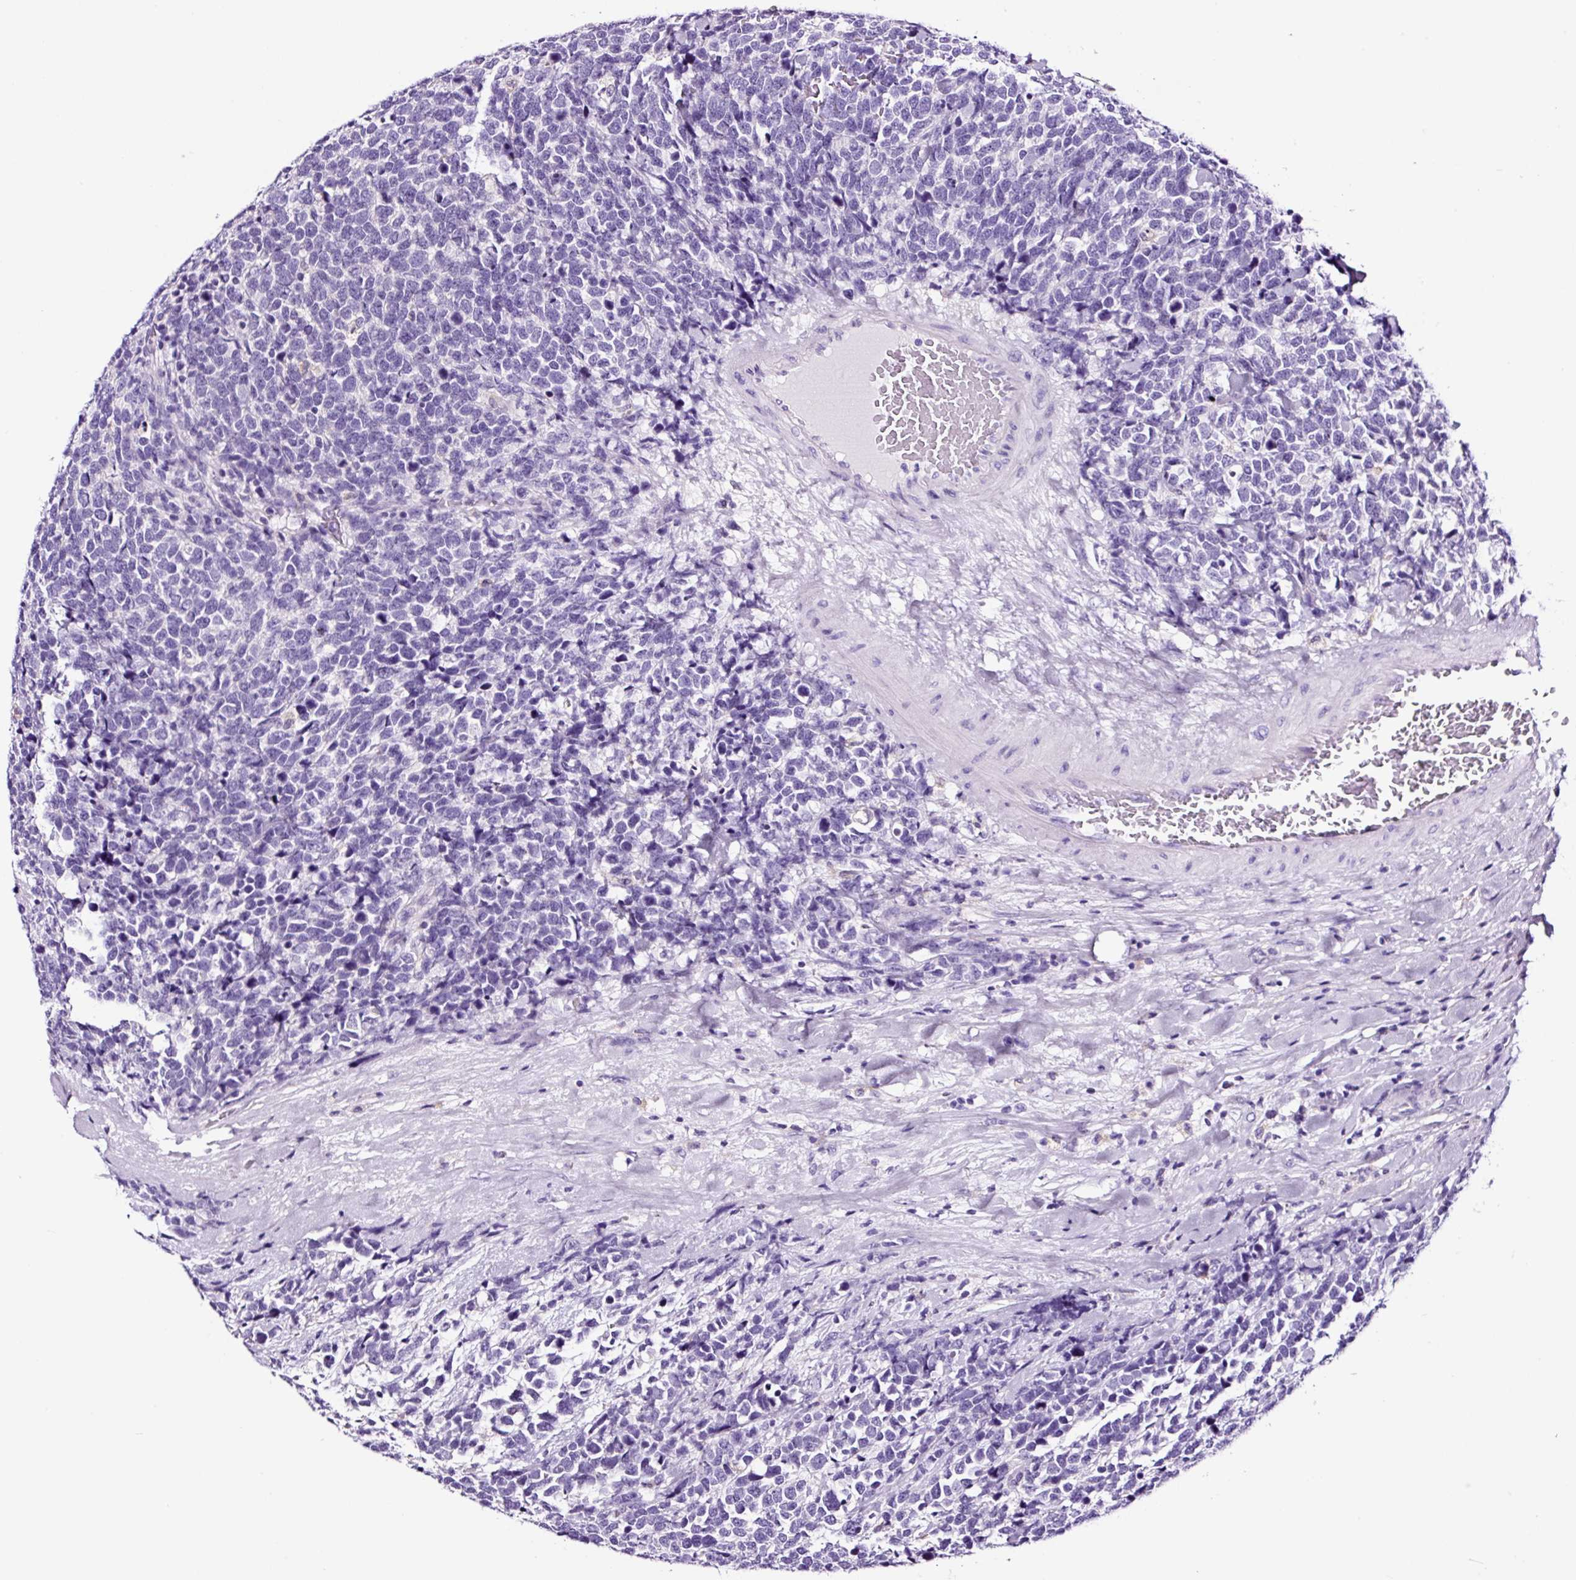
{"staining": {"intensity": "negative", "quantity": "none", "location": "none"}, "tissue": "urothelial cancer", "cell_type": "Tumor cells", "image_type": "cancer", "snomed": [{"axis": "morphology", "description": "Urothelial carcinoma, High grade"}, {"axis": "topography", "description": "Urinary bladder"}], "caption": "DAB (3,3'-diaminobenzidine) immunohistochemical staining of urothelial cancer displays no significant positivity in tumor cells.", "gene": "FBXL7", "patient": {"sex": "female", "age": 82}}